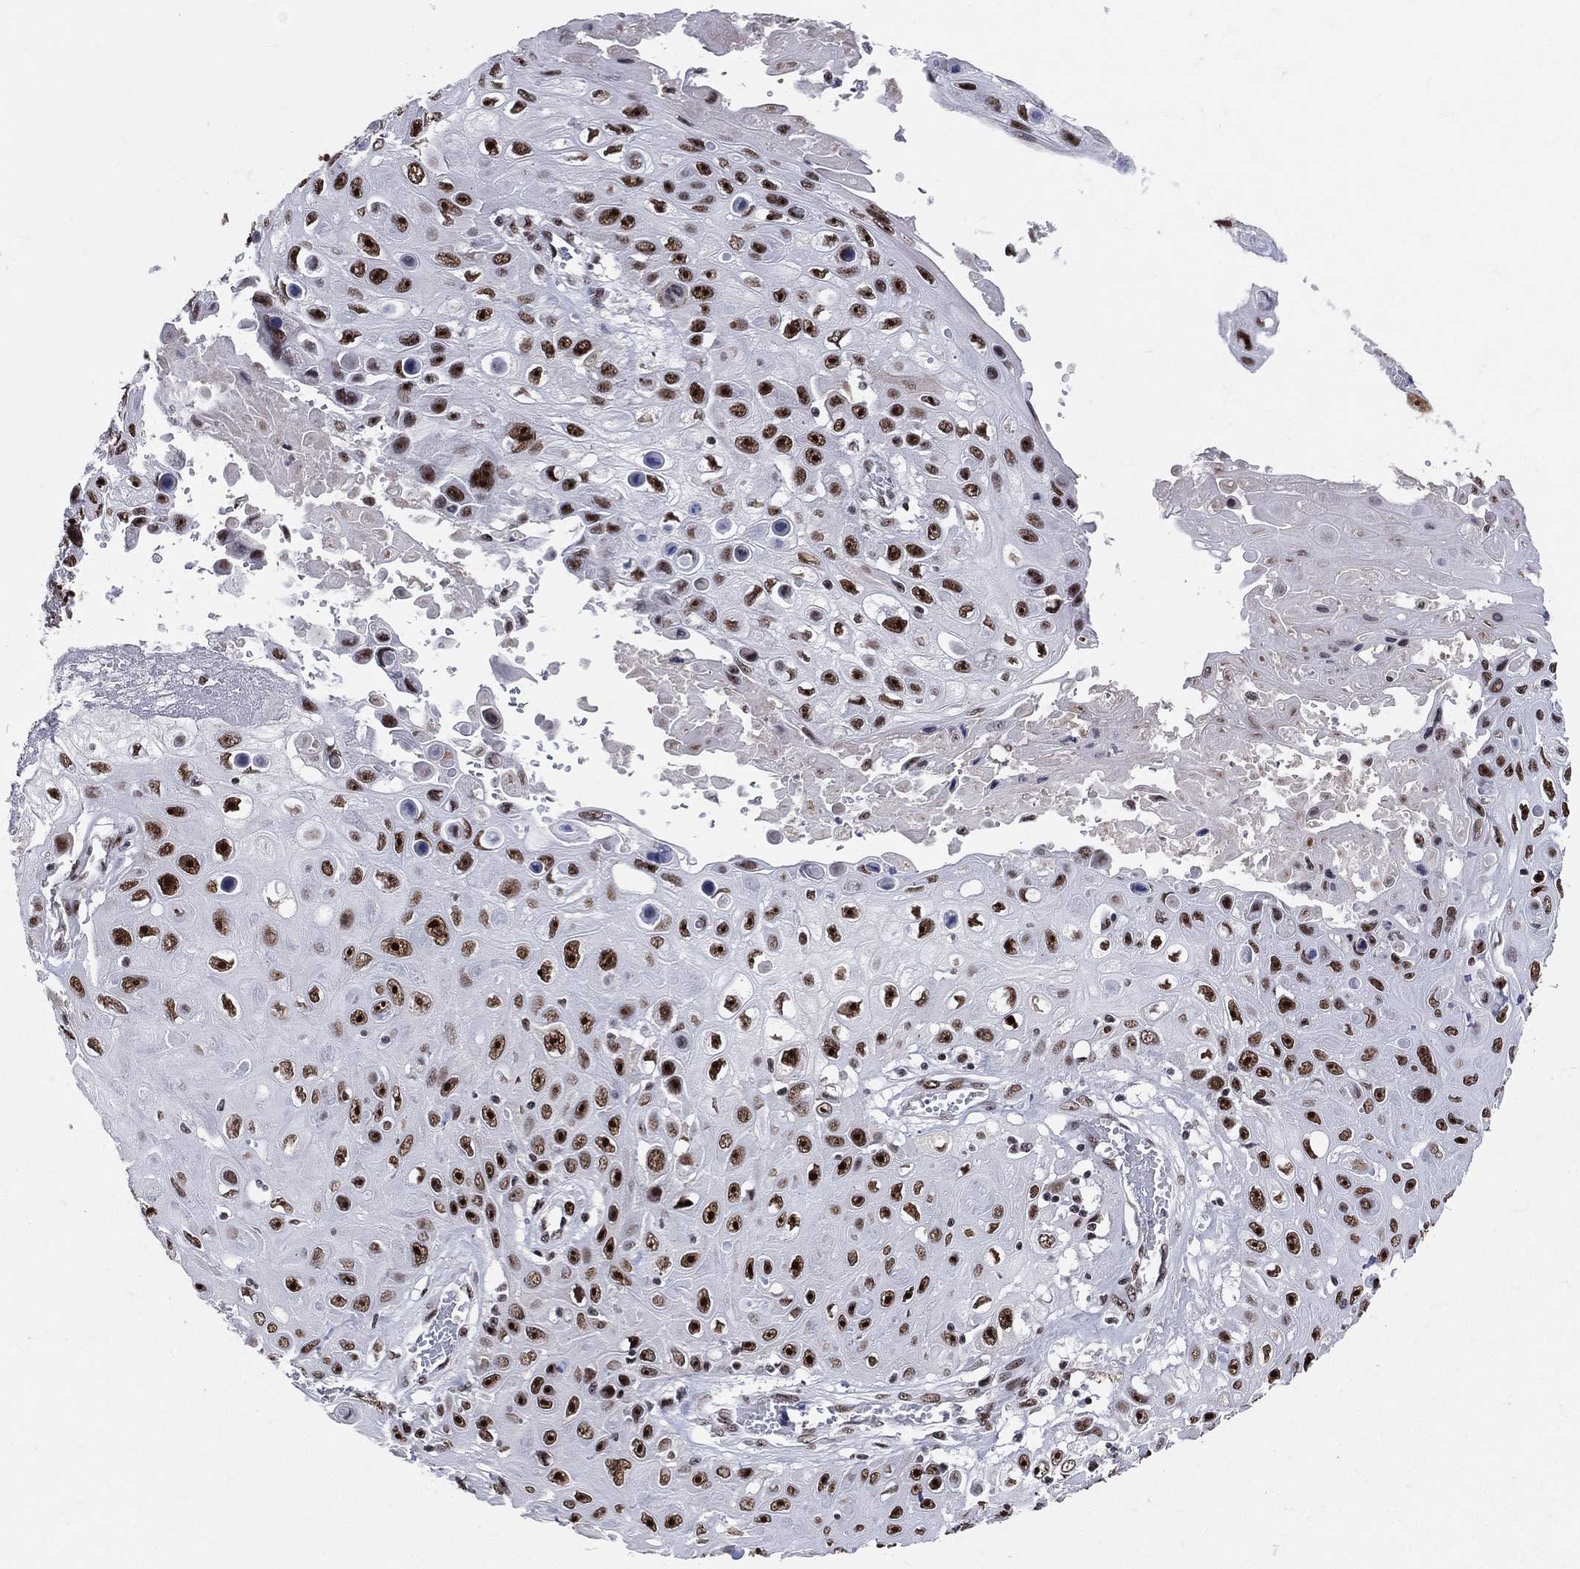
{"staining": {"intensity": "strong", "quantity": ">75%", "location": "nuclear"}, "tissue": "skin cancer", "cell_type": "Tumor cells", "image_type": "cancer", "snomed": [{"axis": "morphology", "description": "Squamous cell carcinoma, NOS"}, {"axis": "topography", "description": "Skin"}], "caption": "Immunohistochemistry staining of skin squamous cell carcinoma, which demonstrates high levels of strong nuclear expression in about >75% of tumor cells indicating strong nuclear protein staining. The staining was performed using DAB (3,3'-diaminobenzidine) (brown) for protein detection and nuclei were counterstained in hematoxylin (blue).", "gene": "CDK7", "patient": {"sex": "male", "age": 82}}